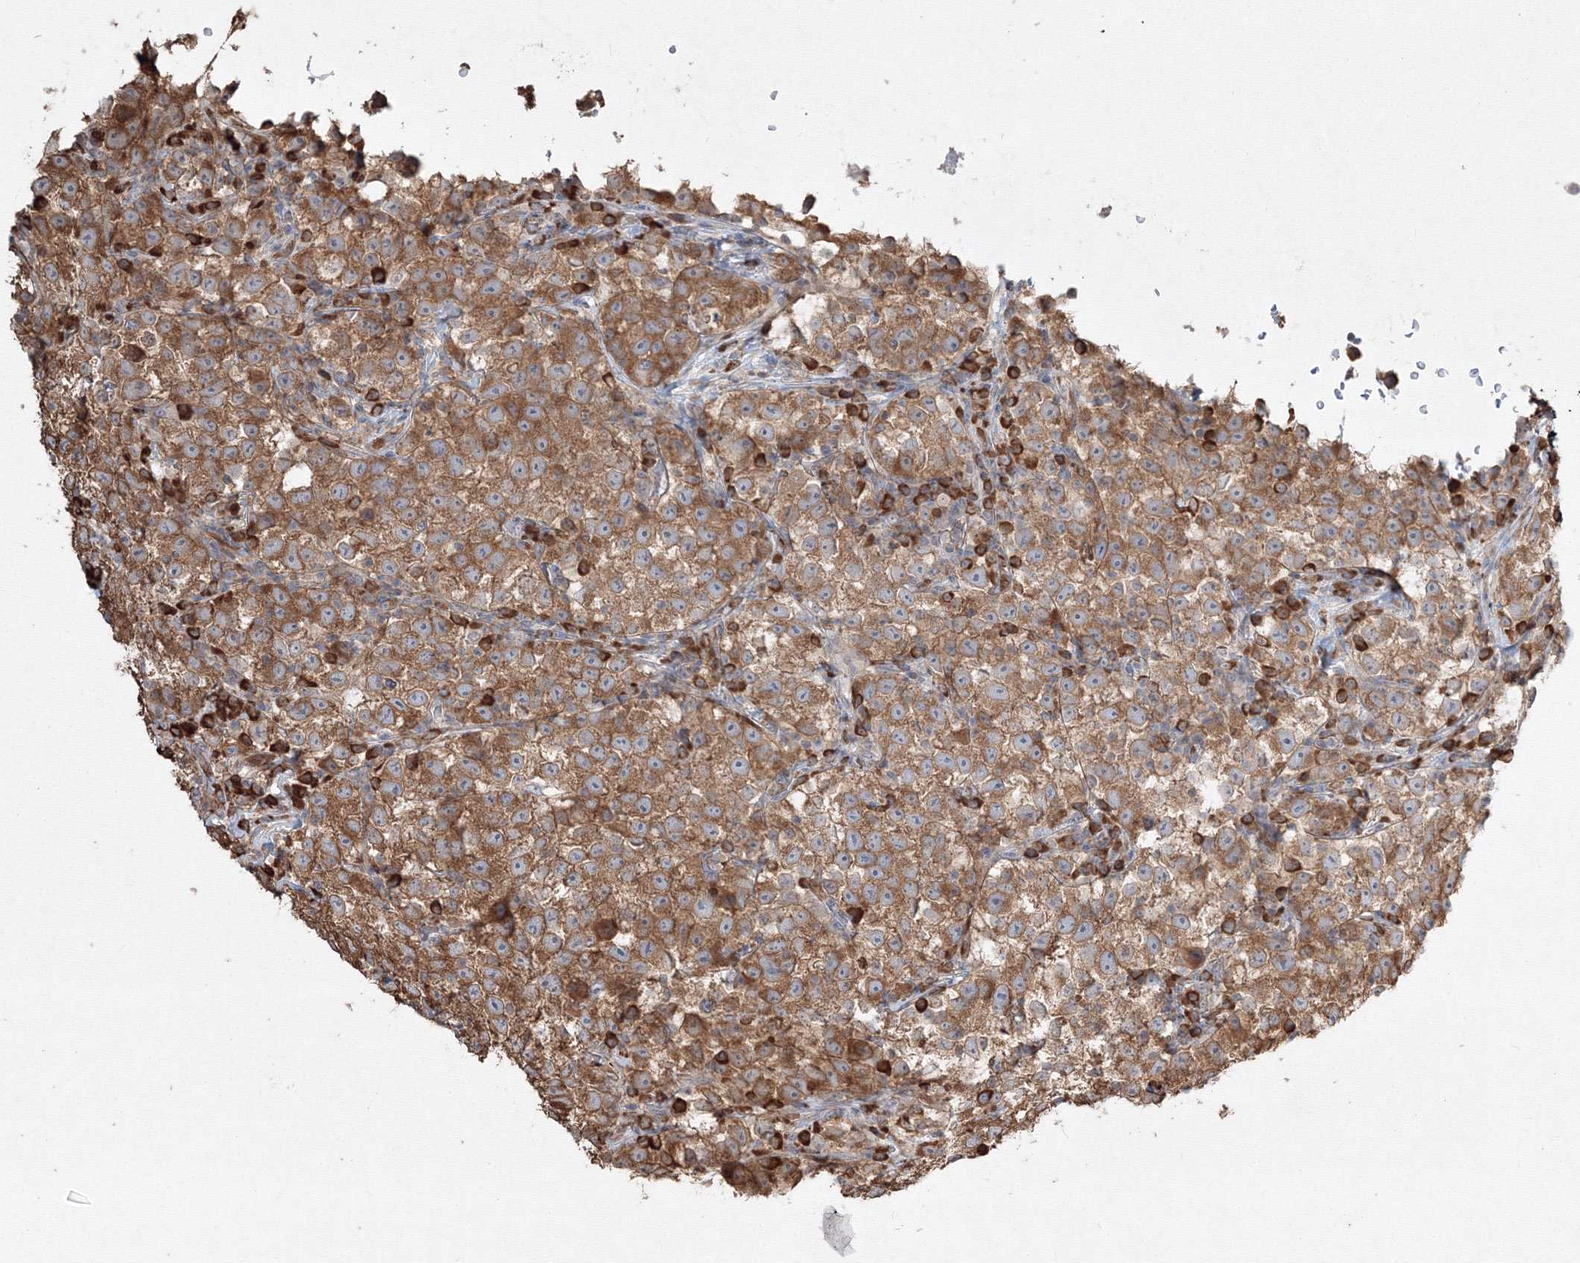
{"staining": {"intensity": "moderate", "quantity": ">75%", "location": "cytoplasmic/membranous"}, "tissue": "testis cancer", "cell_type": "Tumor cells", "image_type": "cancer", "snomed": [{"axis": "morphology", "description": "Seminoma, NOS"}, {"axis": "topography", "description": "Testis"}], "caption": "Brown immunohistochemical staining in testis cancer (seminoma) exhibits moderate cytoplasmic/membranous expression in about >75% of tumor cells.", "gene": "FBXL8", "patient": {"sex": "male", "age": 22}}